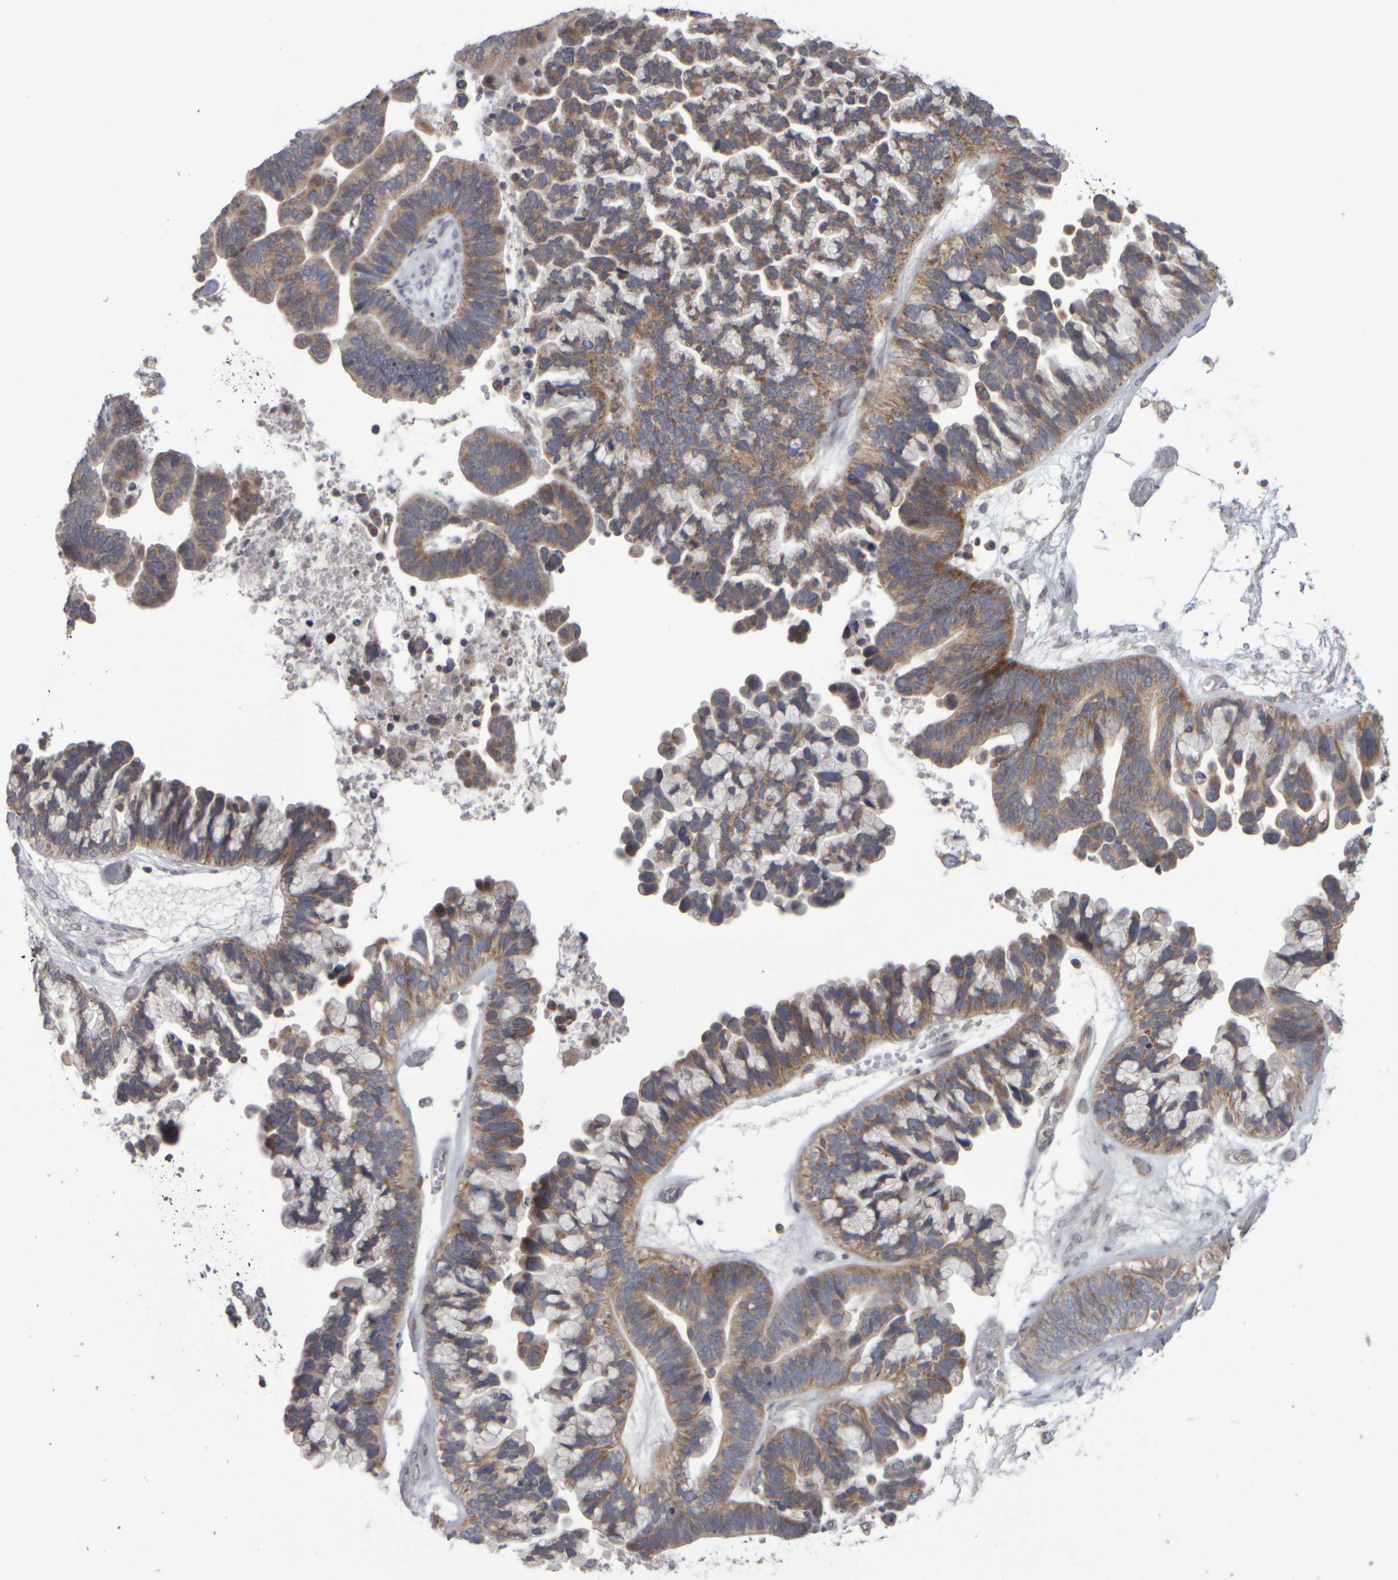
{"staining": {"intensity": "weak", "quantity": ">75%", "location": "cytoplasmic/membranous"}, "tissue": "ovarian cancer", "cell_type": "Tumor cells", "image_type": "cancer", "snomed": [{"axis": "morphology", "description": "Cystadenocarcinoma, serous, NOS"}, {"axis": "topography", "description": "Ovary"}], "caption": "A brown stain highlights weak cytoplasmic/membranous positivity of a protein in human ovarian serous cystadenocarcinoma tumor cells.", "gene": "SCO1", "patient": {"sex": "female", "age": 56}}